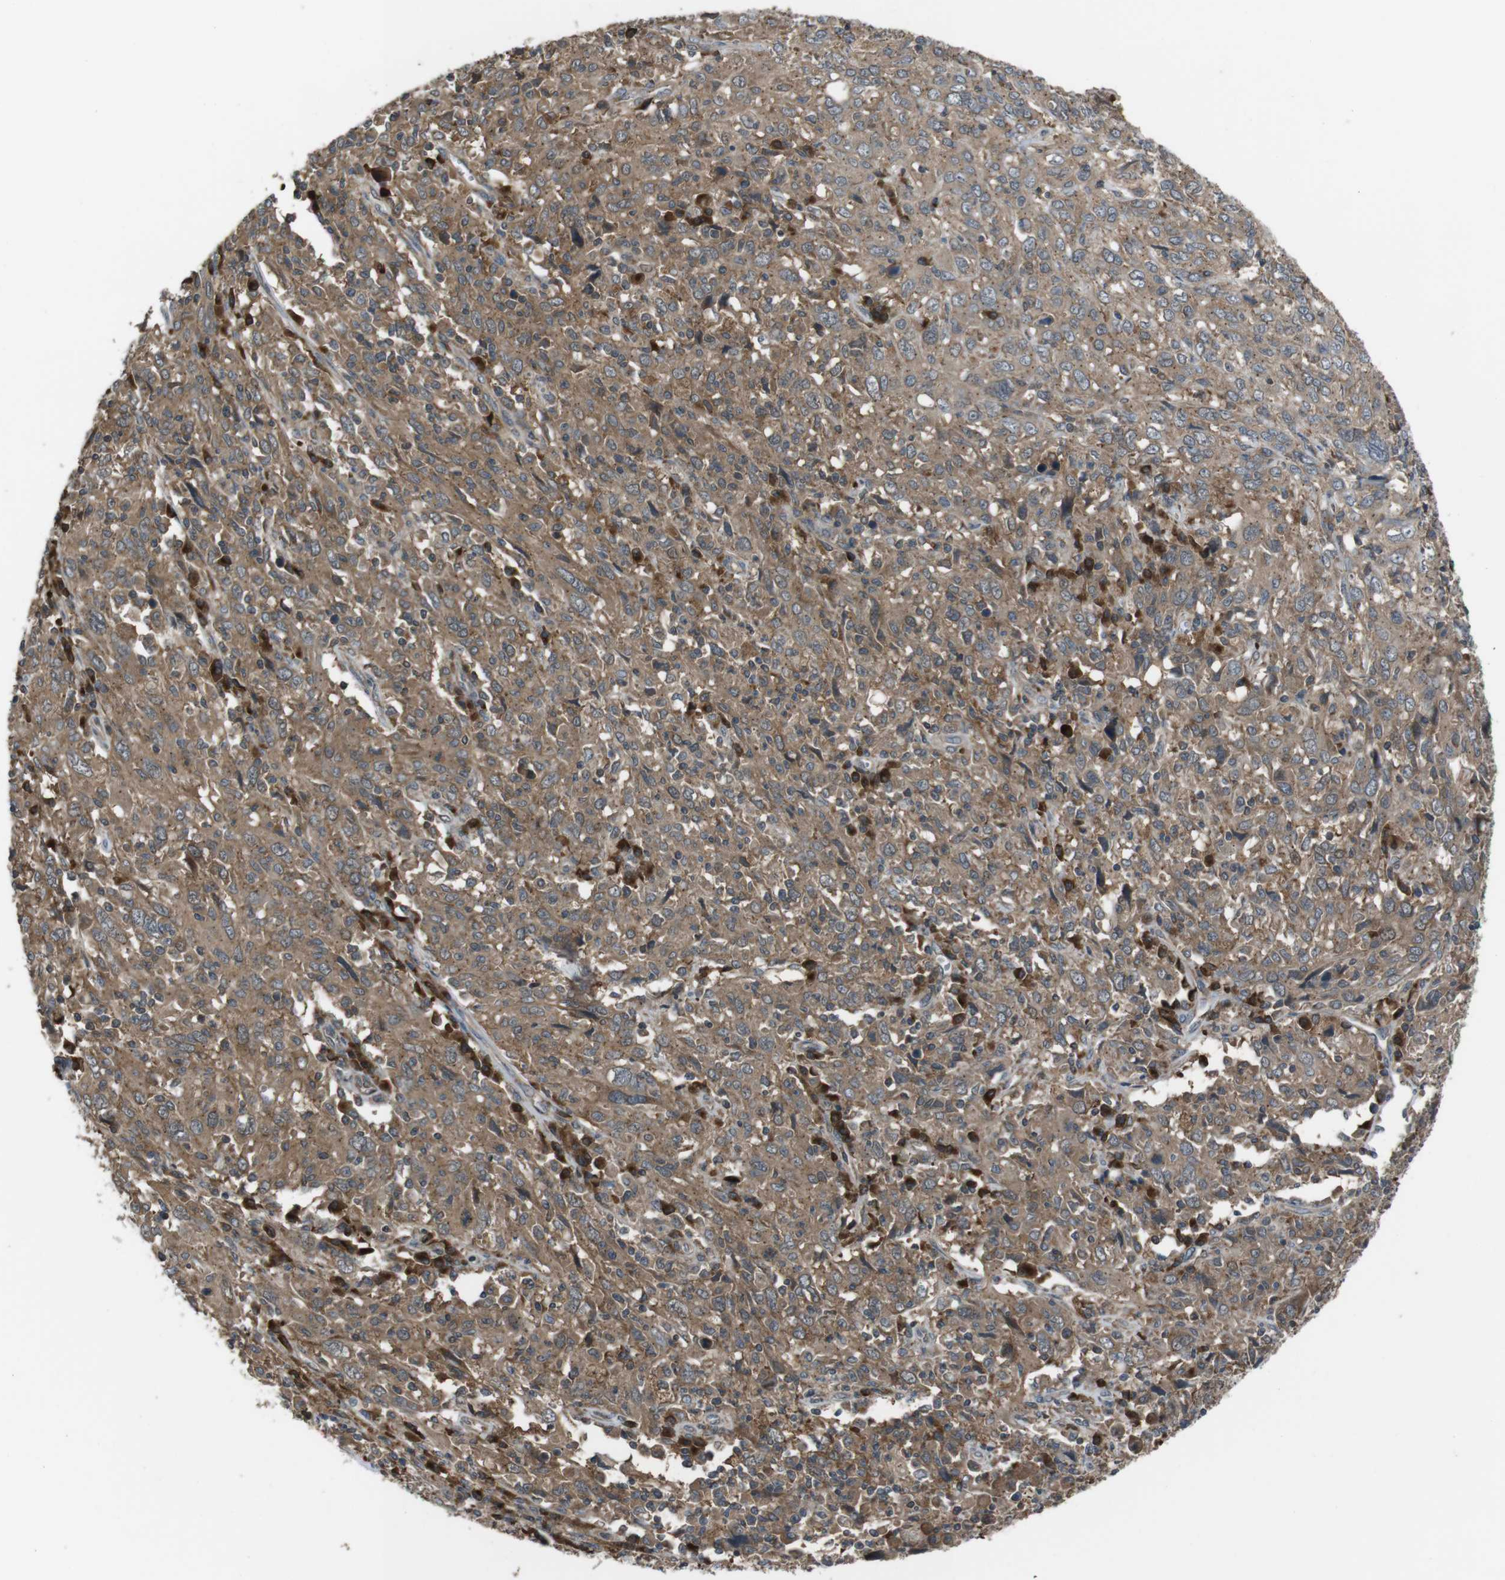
{"staining": {"intensity": "moderate", "quantity": ">75%", "location": "cytoplasmic/membranous"}, "tissue": "cervical cancer", "cell_type": "Tumor cells", "image_type": "cancer", "snomed": [{"axis": "morphology", "description": "Squamous cell carcinoma, NOS"}, {"axis": "topography", "description": "Cervix"}], "caption": "Cervical squamous cell carcinoma stained for a protein demonstrates moderate cytoplasmic/membranous positivity in tumor cells.", "gene": "SLC22A23", "patient": {"sex": "female", "age": 46}}